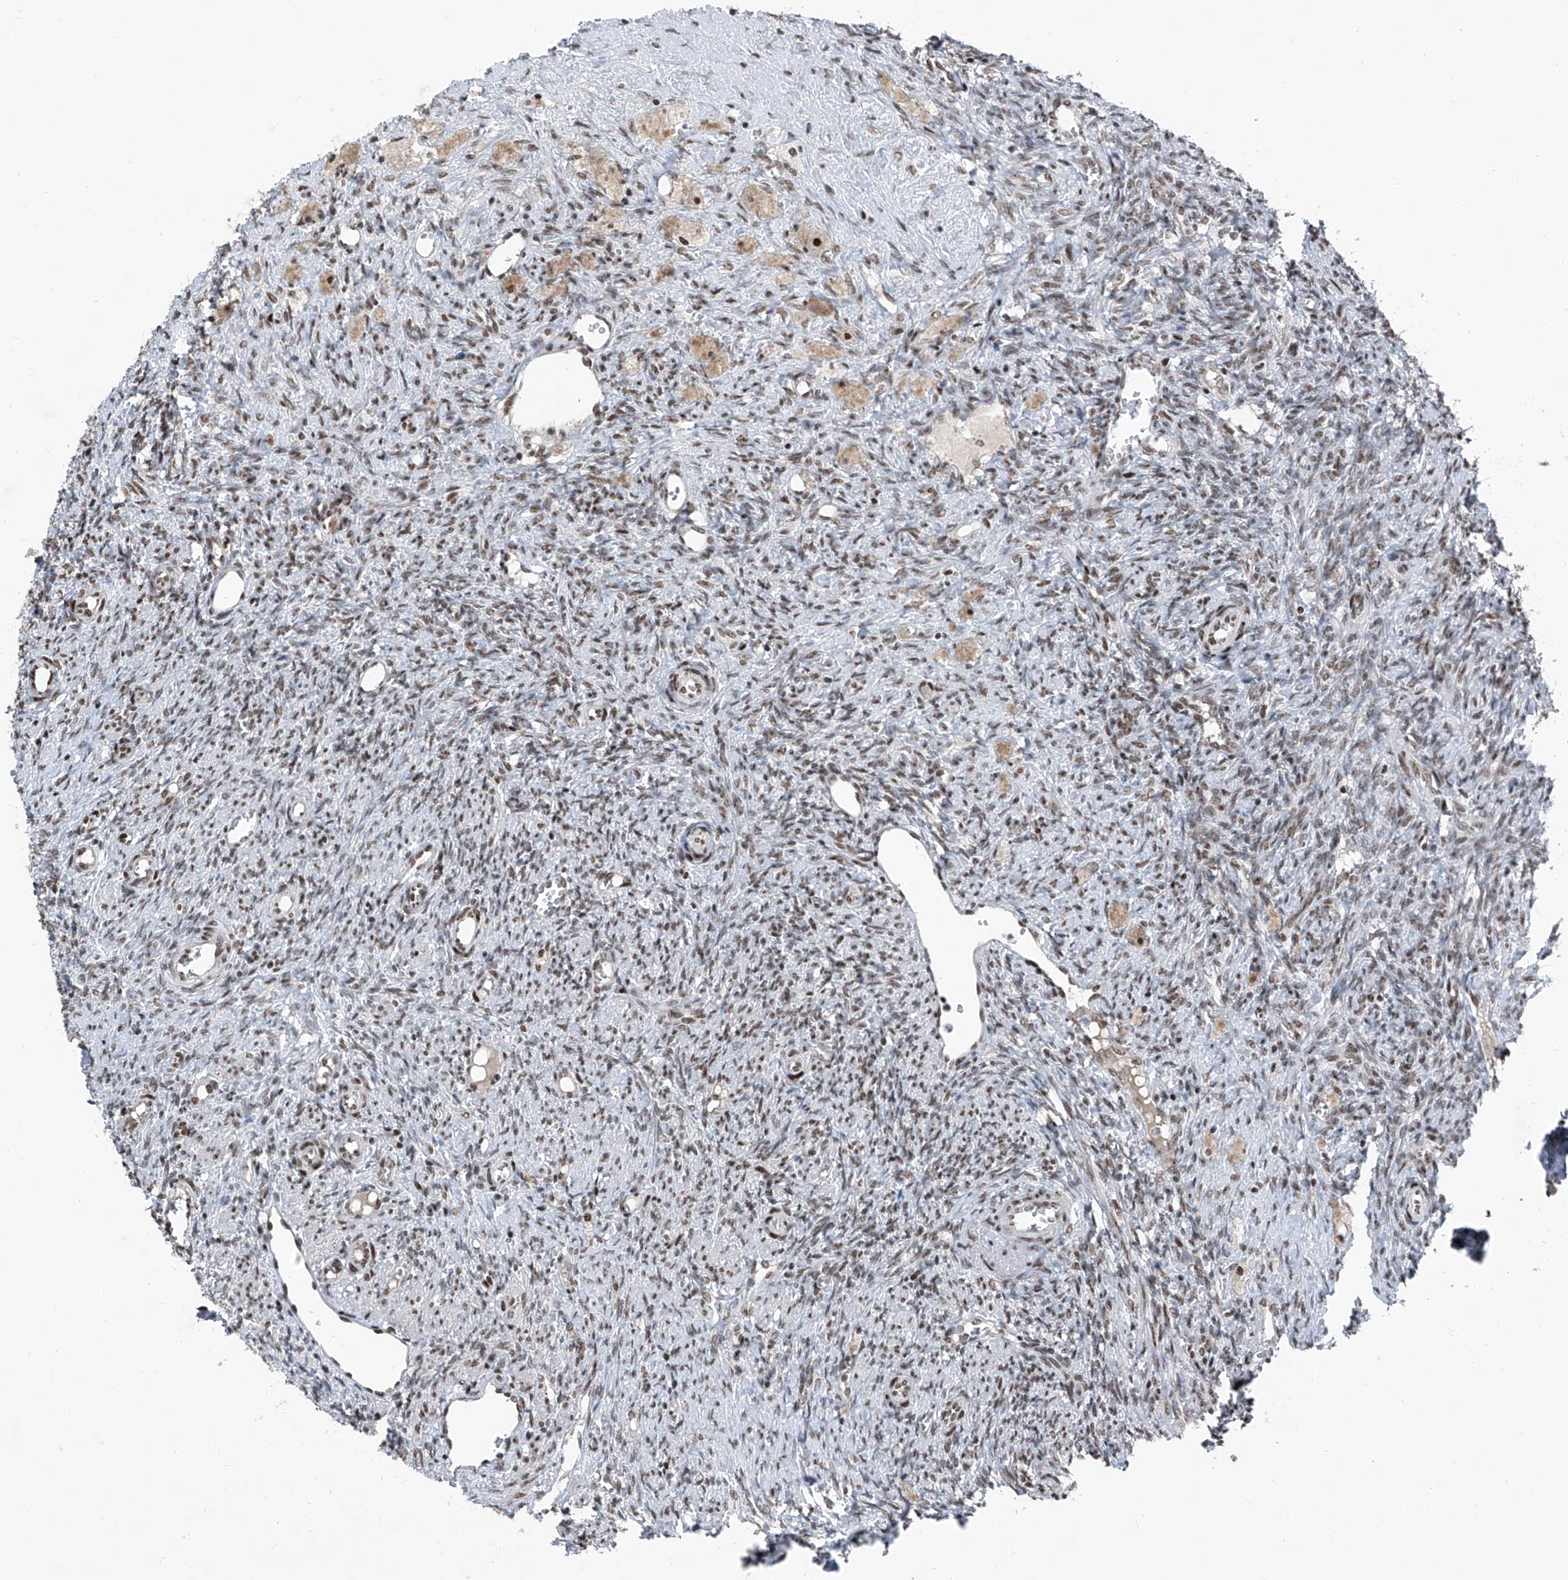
{"staining": {"intensity": "moderate", "quantity": ">75%", "location": "nuclear"}, "tissue": "ovary", "cell_type": "Follicle cells", "image_type": "normal", "snomed": [{"axis": "morphology", "description": "Normal tissue, NOS"}, {"axis": "topography", "description": "Ovary"}], "caption": "Protein expression by immunohistochemistry shows moderate nuclear positivity in about >75% of follicle cells in unremarkable ovary. (DAB (3,3'-diaminobenzidine) = brown stain, brightfield microscopy at high magnification).", "gene": "BMI1", "patient": {"sex": "female", "age": 41}}